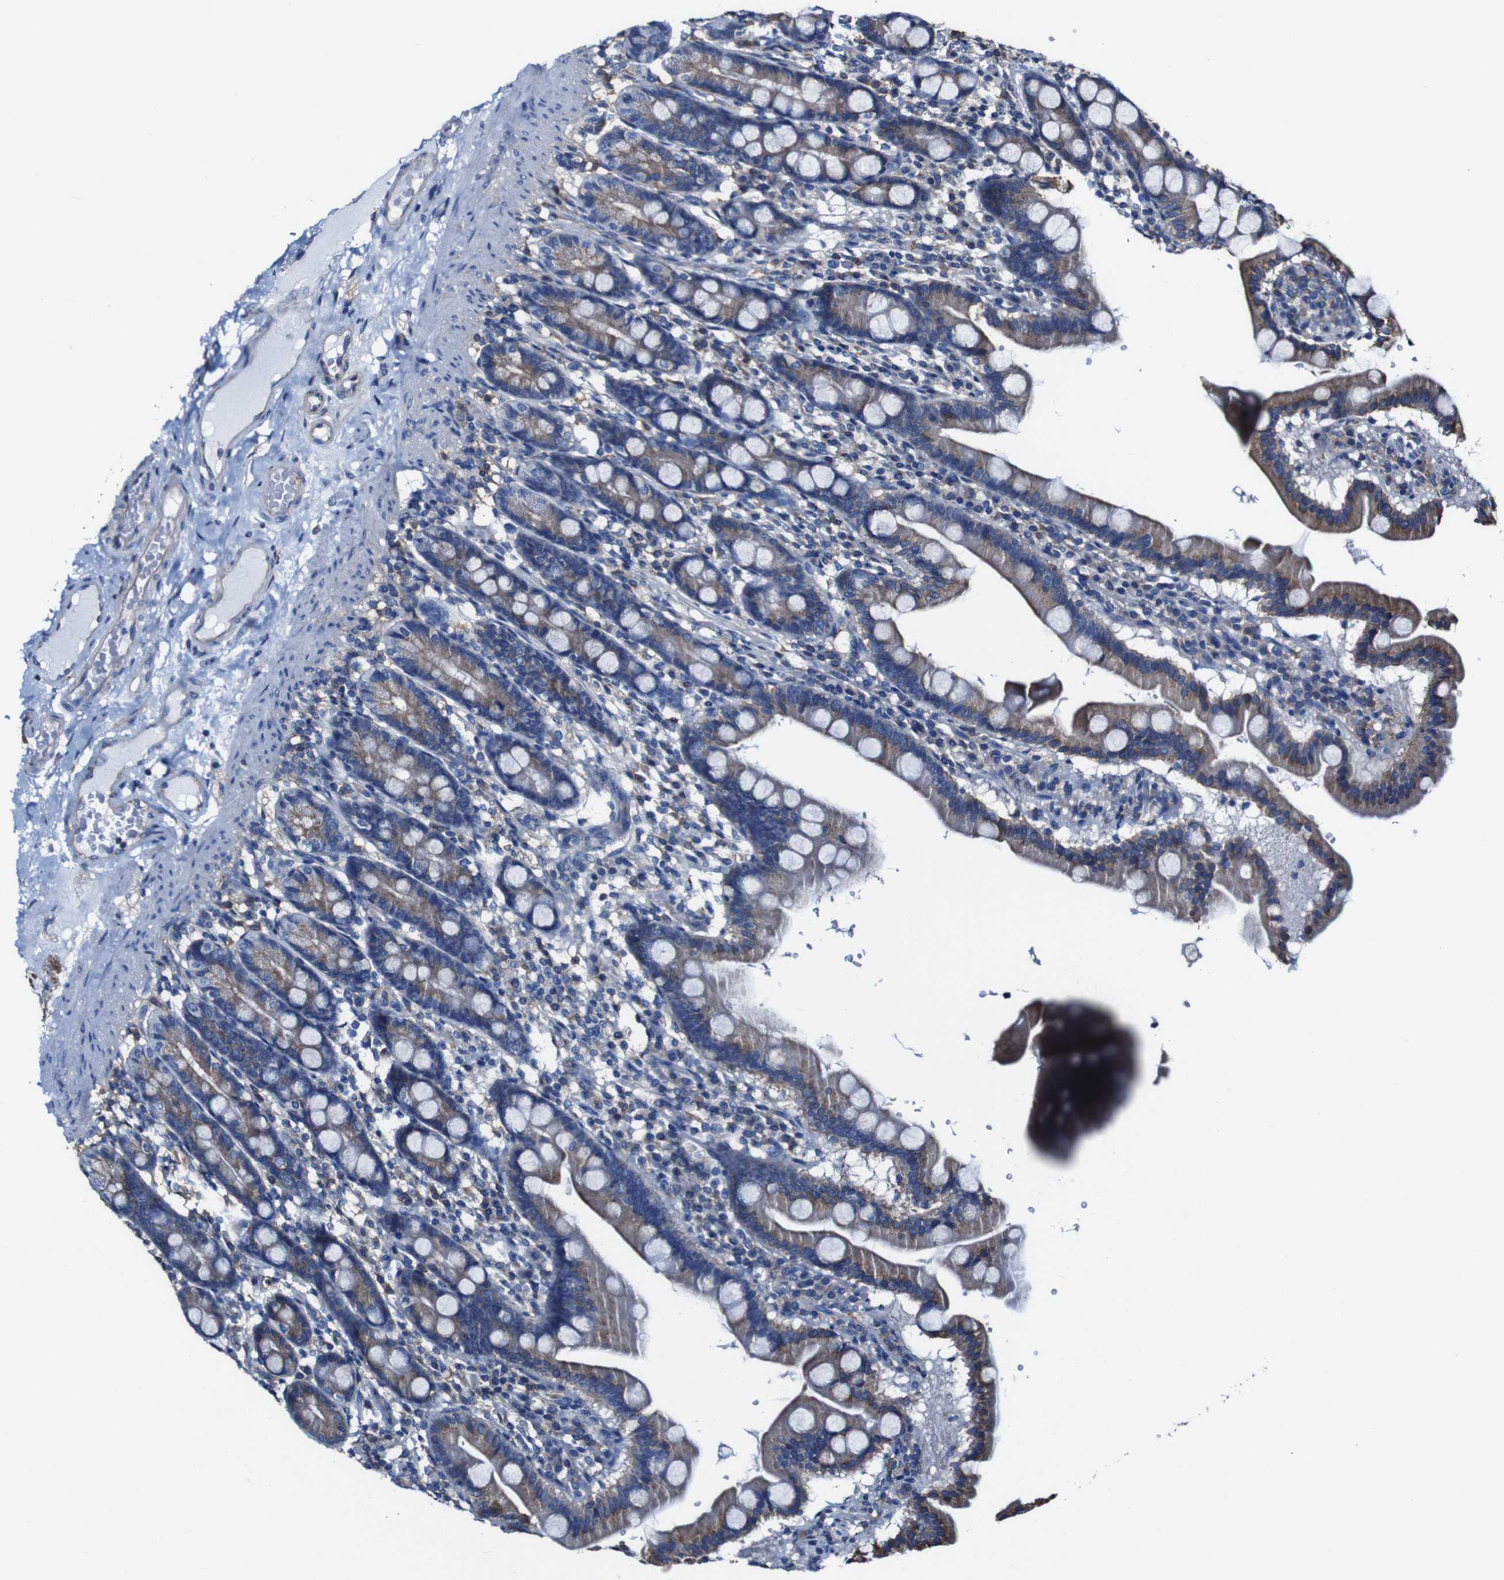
{"staining": {"intensity": "moderate", "quantity": ">75%", "location": "cytoplasmic/membranous"}, "tissue": "duodenum", "cell_type": "Glandular cells", "image_type": "normal", "snomed": [{"axis": "morphology", "description": "Normal tissue, NOS"}, {"axis": "topography", "description": "Duodenum"}], "caption": "IHC of benign human duodenum displays medium levels of moderate cytoplasmic/membranous positivity in approximately >75% of glandular cells.", "gene": "CSF1R", "patient": {"sex": "male", "age": 50}}